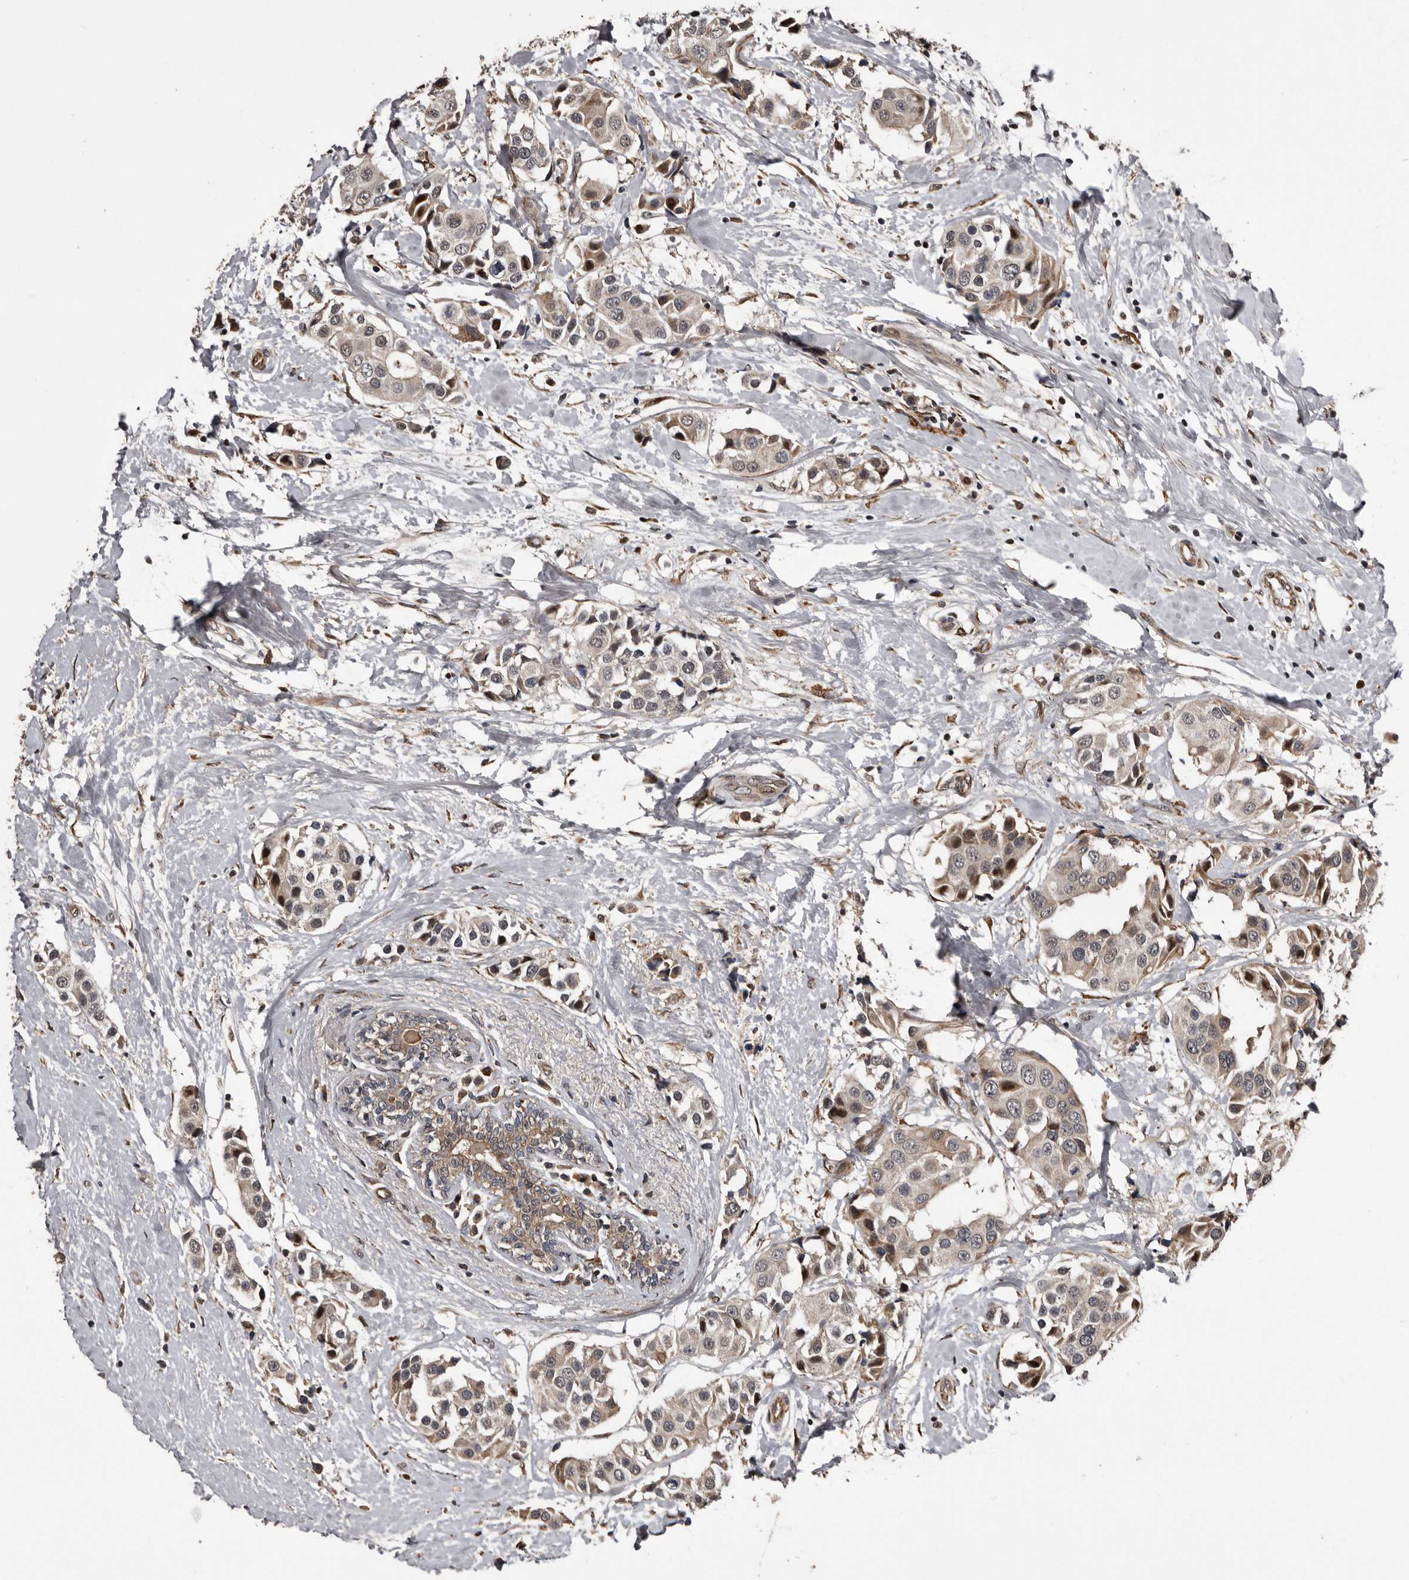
{"staining": {"intensity": "moderate", "quantity": "<25%", "location": "cytoplasmic/membranous,nuclear"}, "tissue": "breast cancer", "cell_type": "Tumor cells", "image_type": "cancer", "snomed": [{"axis": "morphology", "description": "Normal tissue, NOS"}, {"axis": "morphology", "description": "Duct carcinoma"}, {"axis": "topography", "description": "Breast"}], "caption": "A brown stain highlights moderate cytoplasmic/membranous and nuclear positivity of a protein in breast cancer (intraductal carcinoma) tumor cells.", "gene": "SERTAD4", "patient": {"sex": "female", "age": 39}}